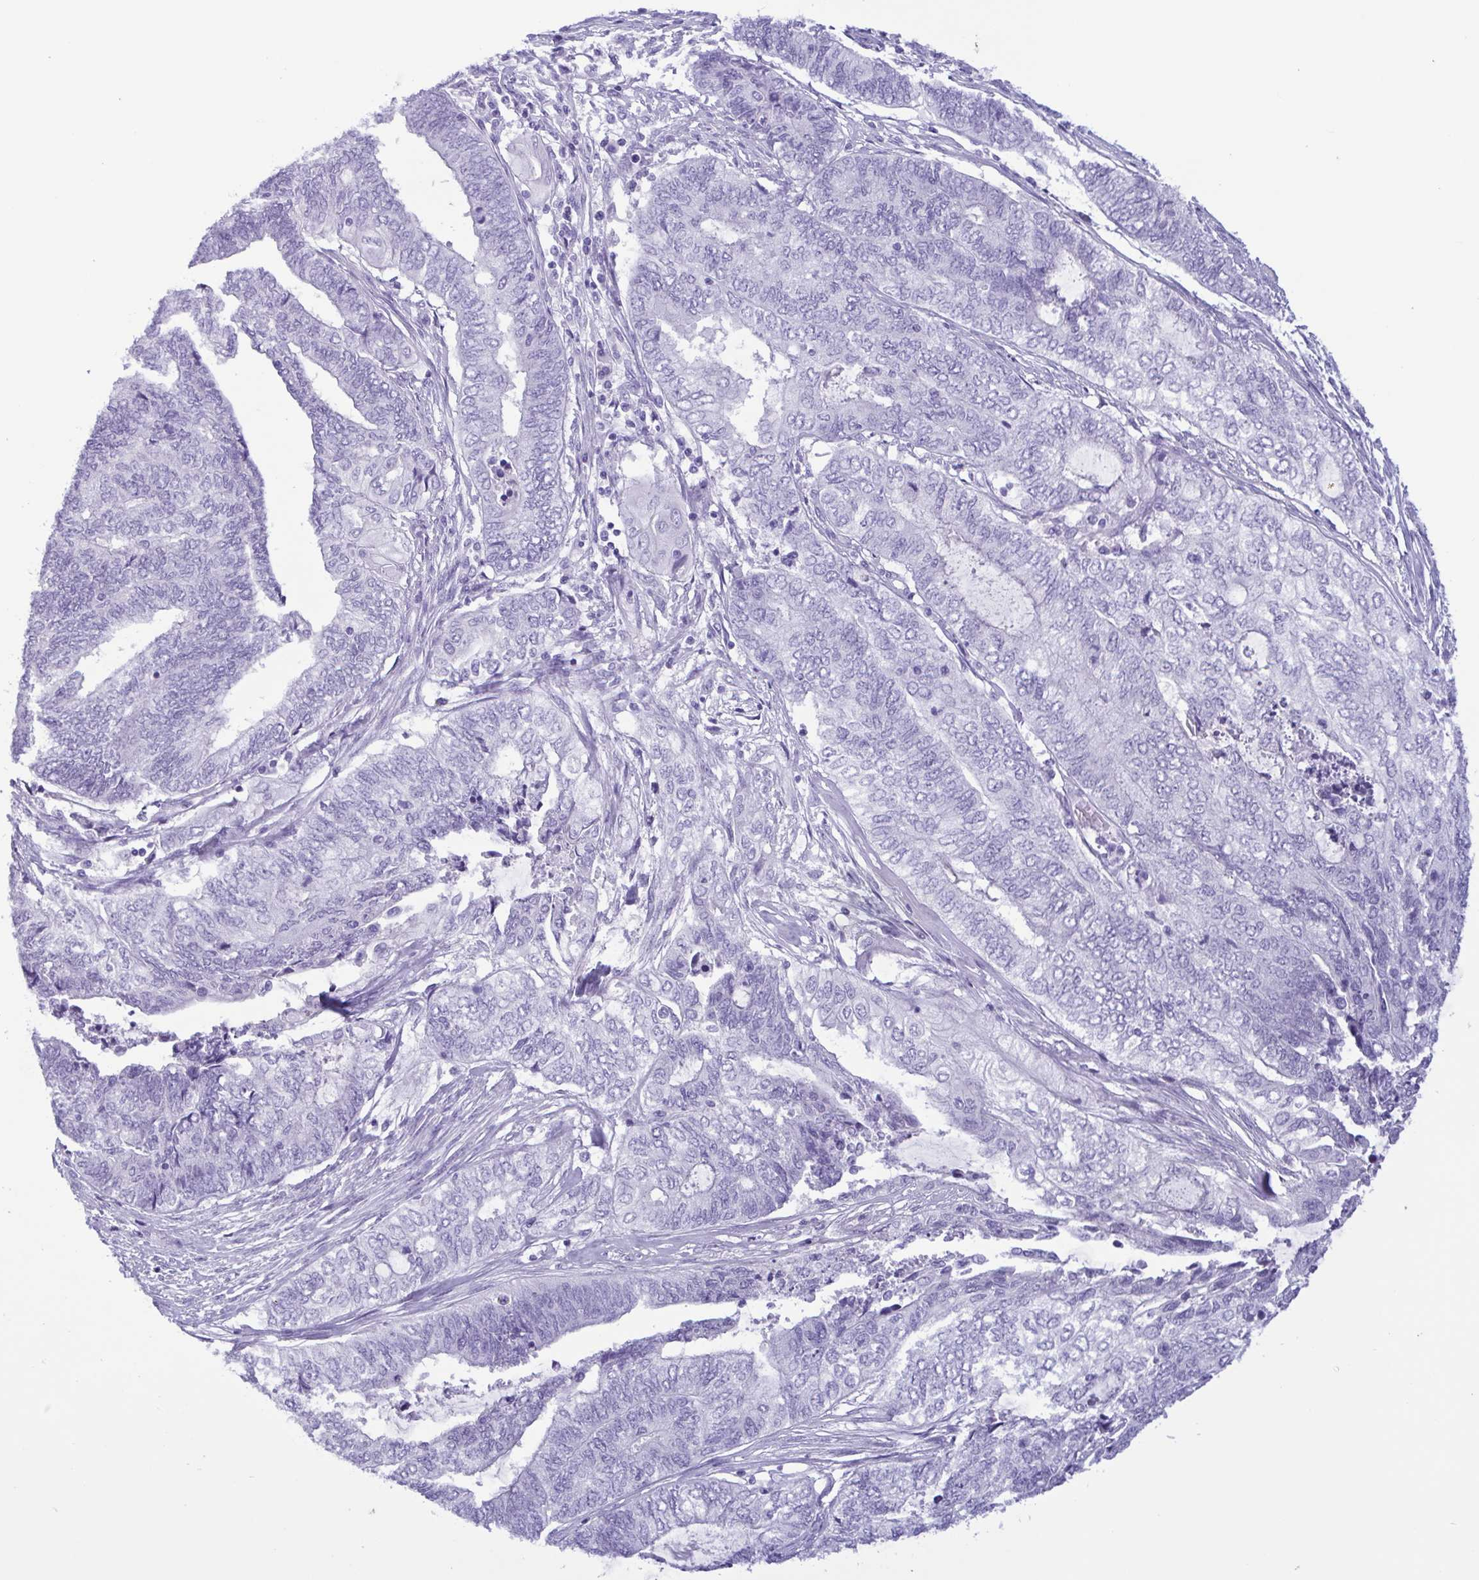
{"staining": {"intensity": "negative", "quantity": "none", "location": "none"}, "tissue": "endometrial cancer", "cell_type": "Tumor cells", "image_type": "cancer", "snomed": [{"axis": "morphology", "description": "Adenocarcinoma, NOS"}, {"axis": "topography", "description": "Uterus"}, {"axis": "topography", "description": "Endometrium"}], "caption": "Endometrial cancer stained for a protein using IHC demonstrates no positivity tumor cells.", "gene": "LTF", "patient": {"sex": "female", "age": 70}}